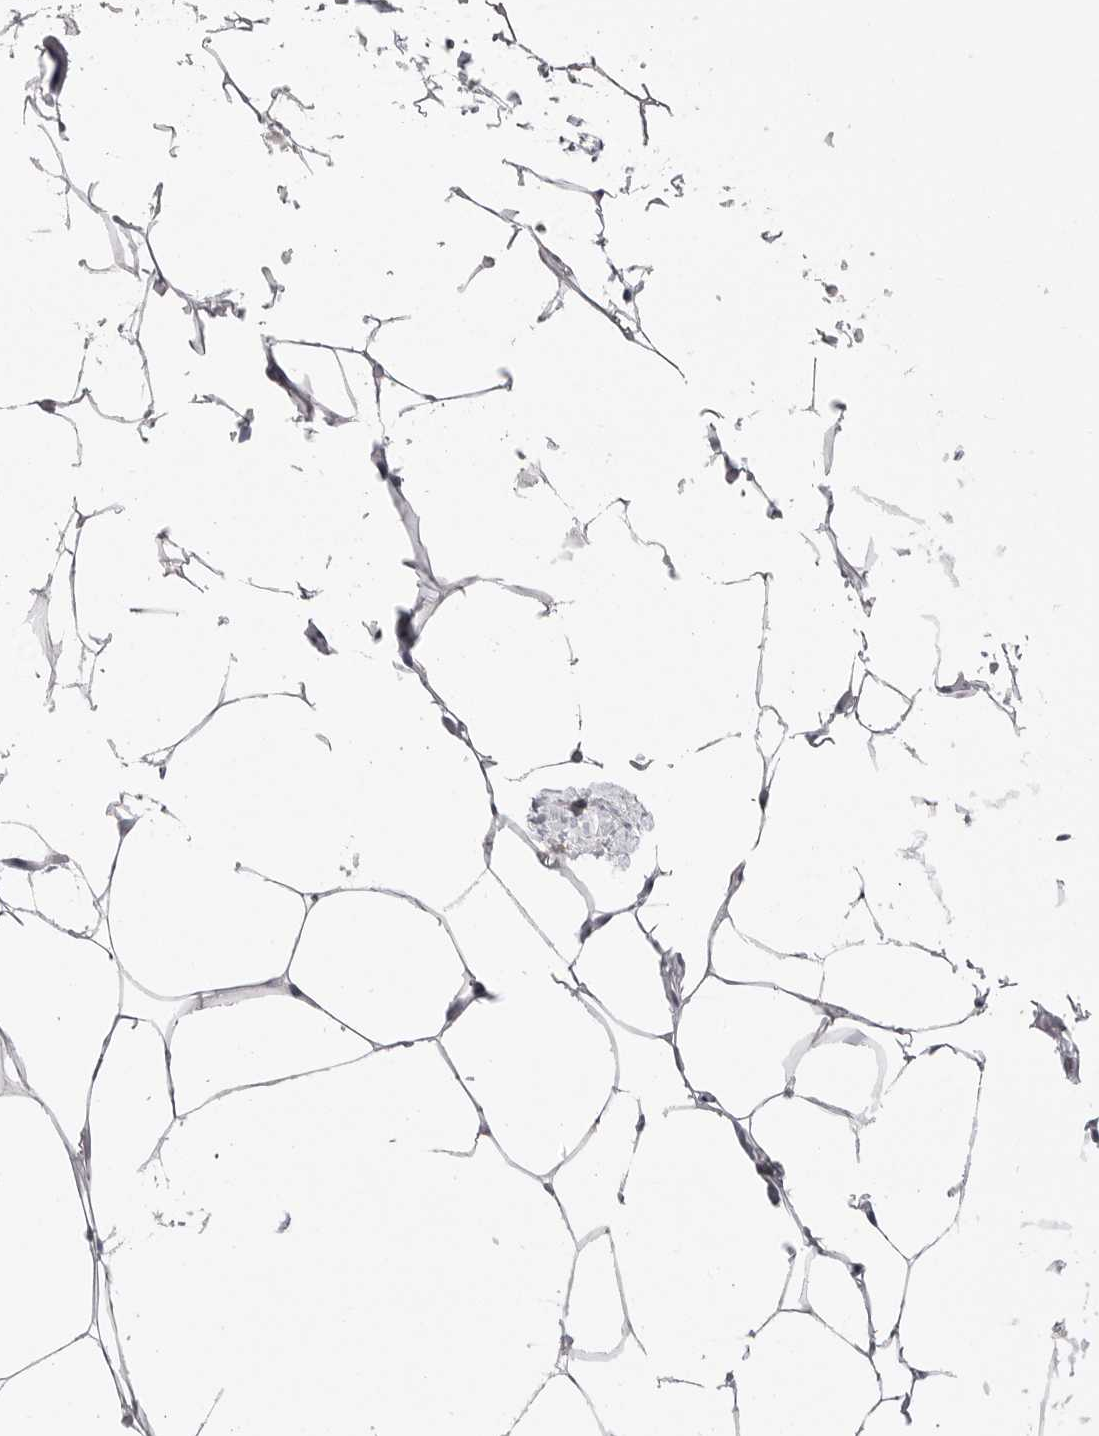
{"staining": {"intensity": "negative", "quantity": "none", "location": "none"}, "tissue": "adipose tissue", "cell_type": "Adipocytes", "image_type": "normal", "snomed": [{"axis": "morphology", "description": "Normal tissue, NOS"}, {"axis": "morphology", "description": "Fibrosis, NOS"}, {"axis": "topography", "description": "Breast"}, {"axis": "topography", "description": "Adipose tissue"}], "caption": "Adipose tissue stained for a protein using IHC displays no staining adipocytes.", "gene": "ITGAL", "patient": {"sex": "female", "age": 39}}